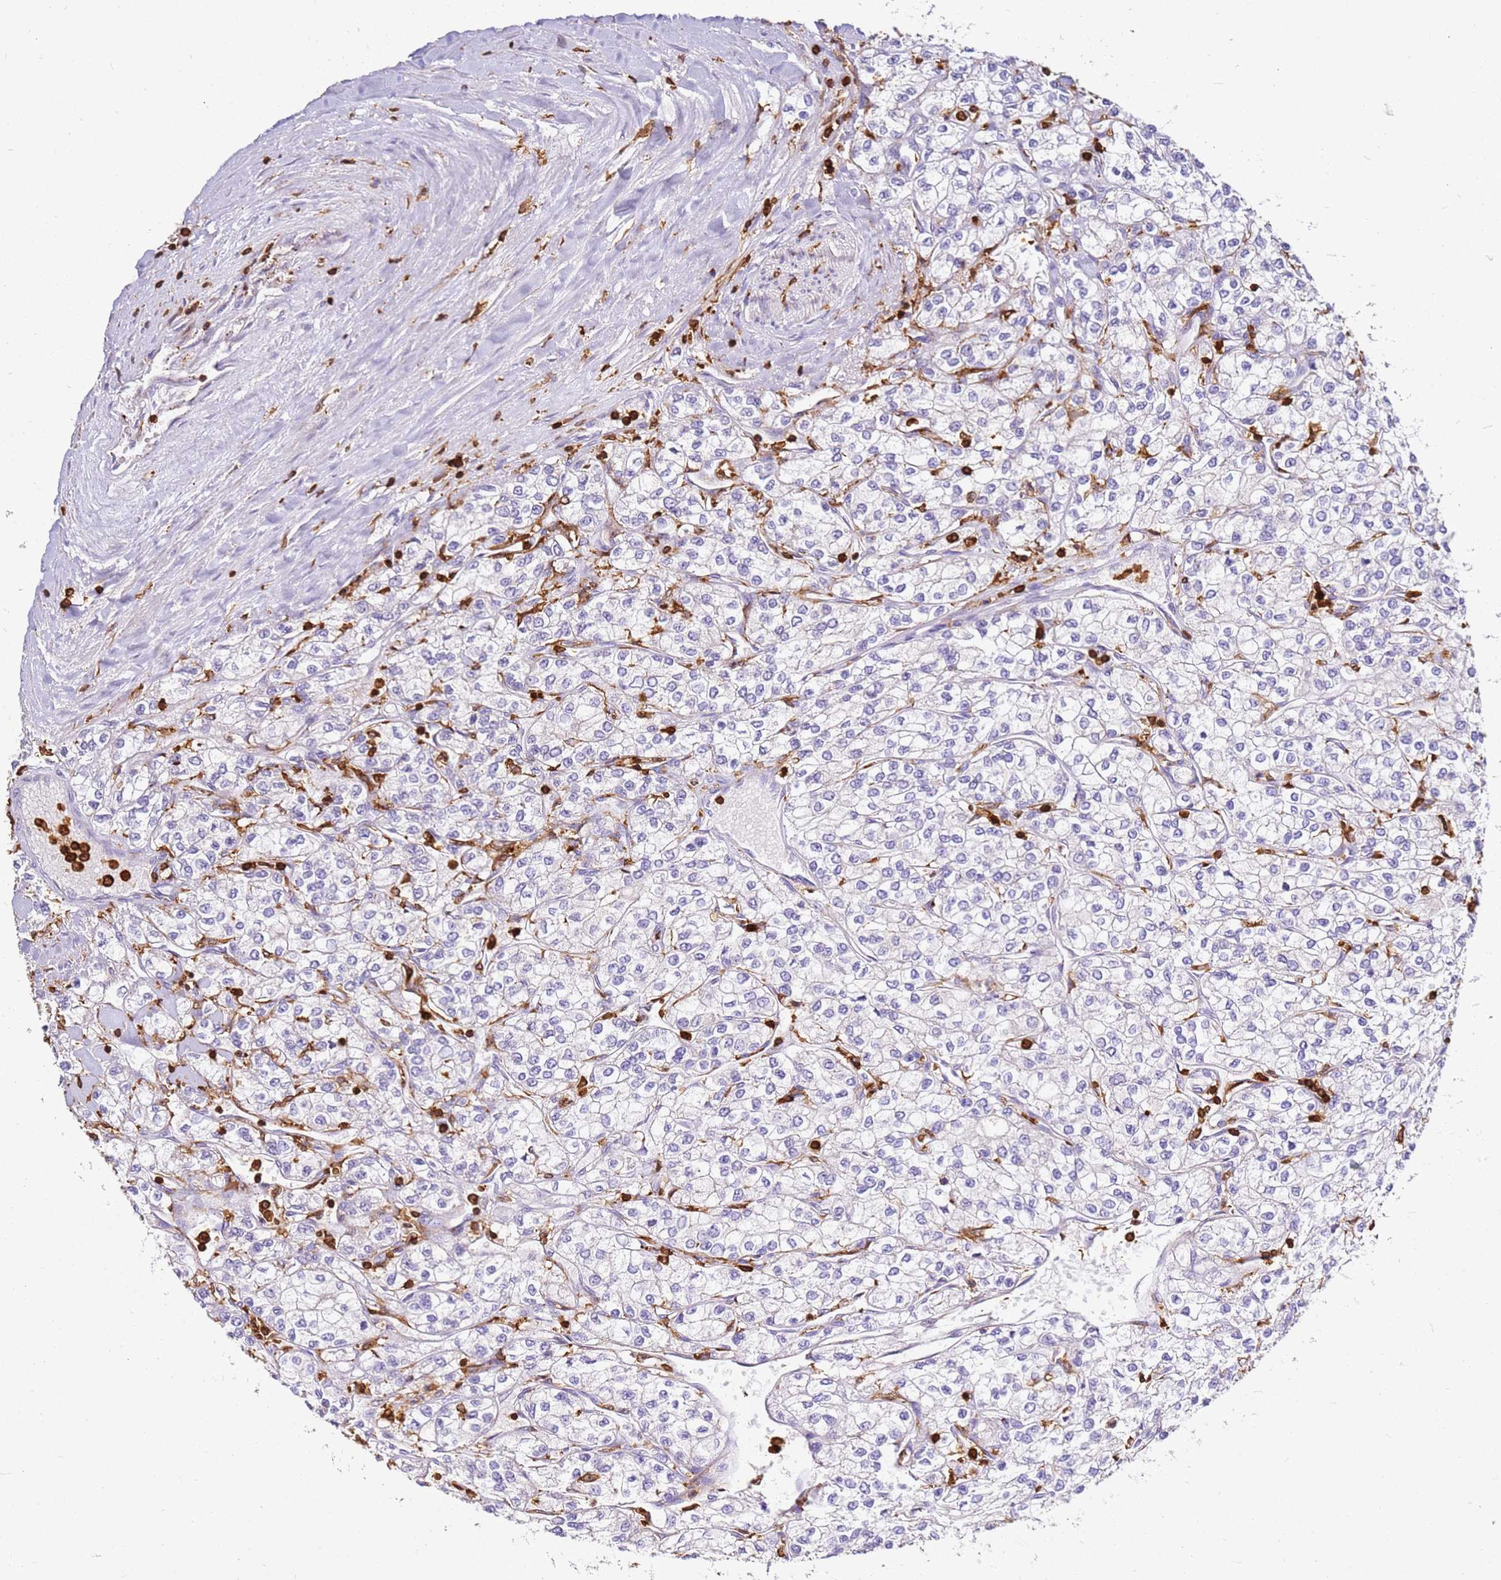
{"staining": {"intensity": "negative", "quantity": "none", "location": "none"}, "tissue": "renal cancer", "cell_type": "Tumor cells", "image_type": "cancer", "snomed": [{"axis": "morphology", "description": "Adenocarcinoma, NOS"}, {"axis": "topography", "description": "Kidney"}], "caption": "This is an immunohistochemistry image of renal adenocarcinoma. There is no expression in tumor cells.", "gene": "CORO1A", "patient": {"sex": "male", "age": 80}}